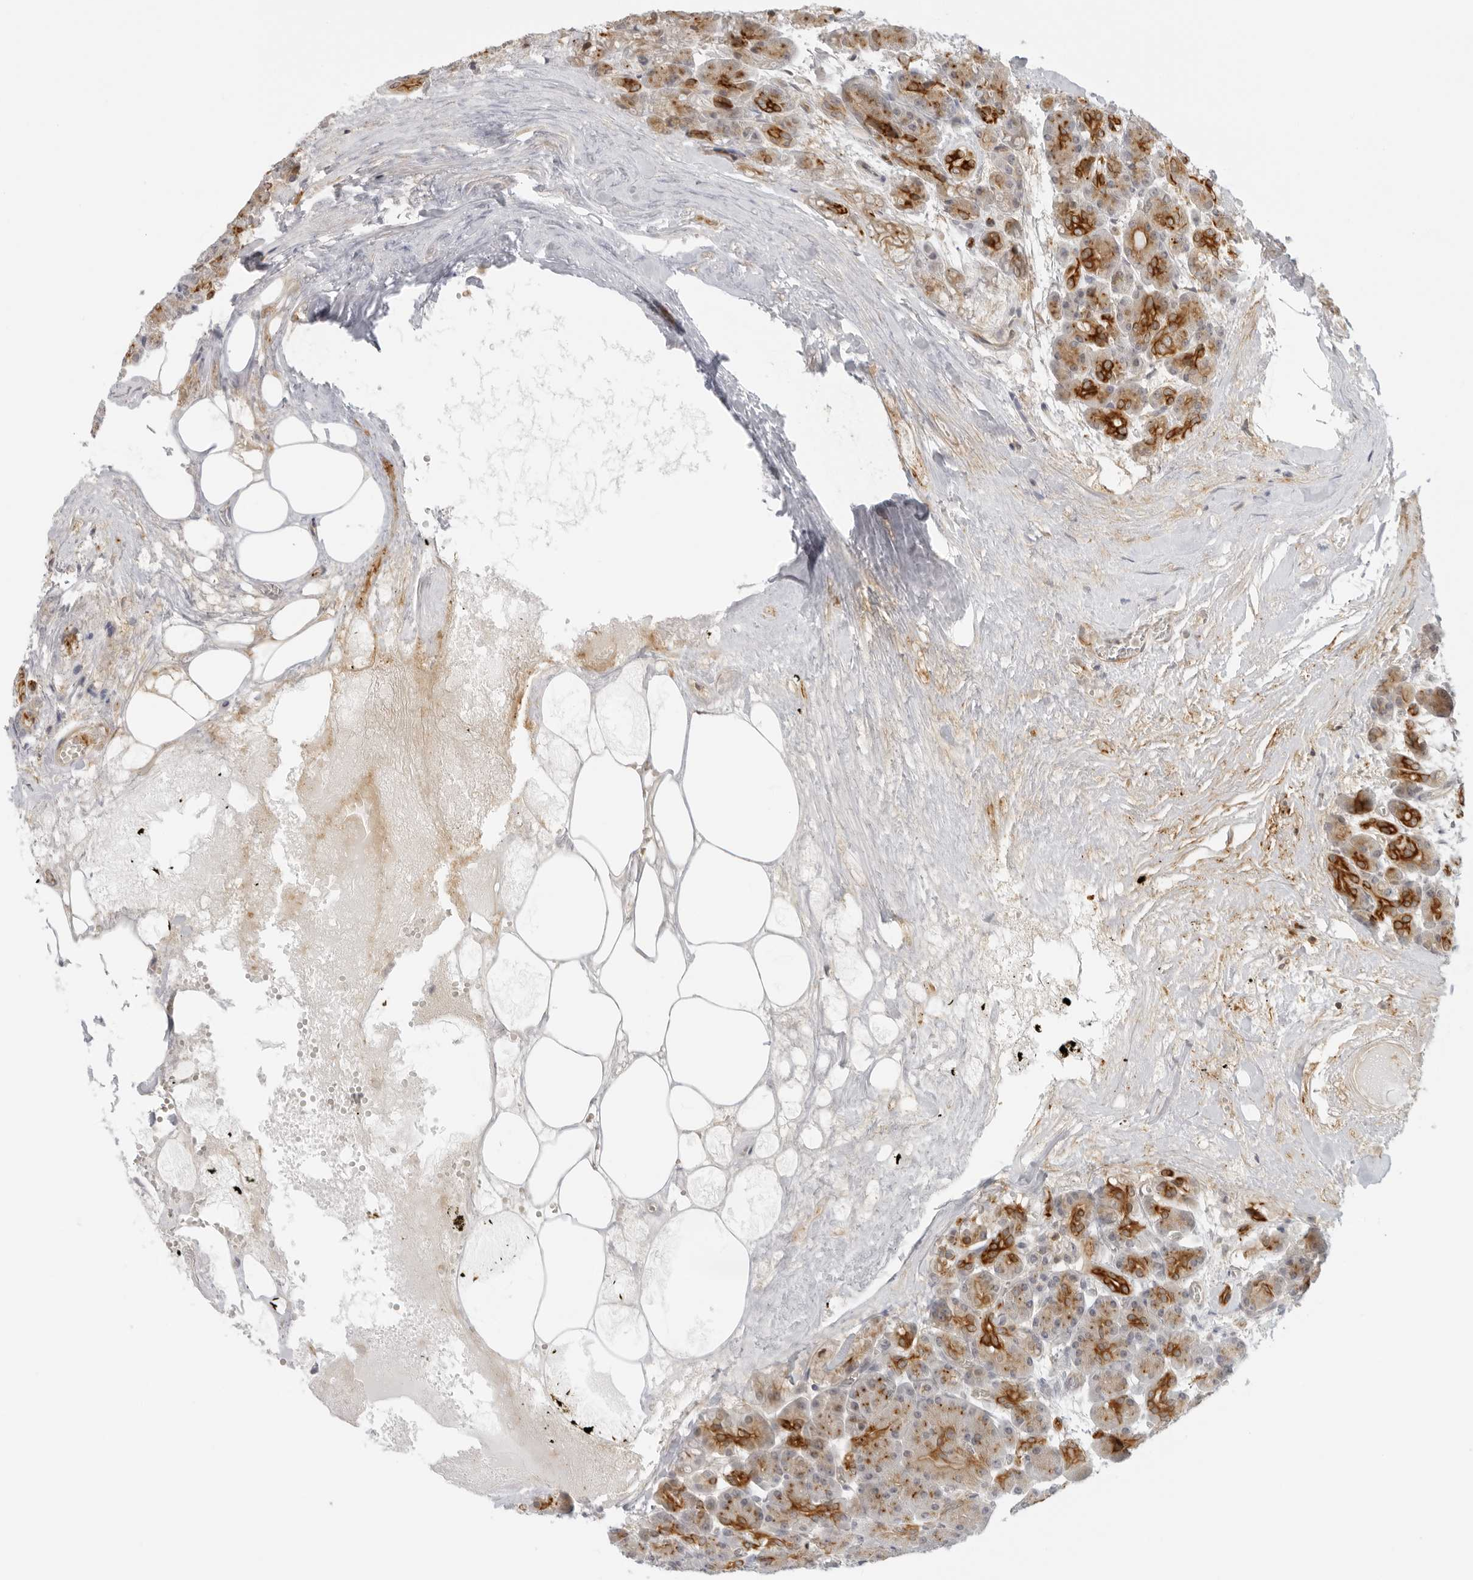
{"staining": {"intensity": "moderate", "quantity": ">75%", "location": "cytoplasmic/membranous"}, "tissue": "pancreas", "cell_type": "Exocrine glandular cells", "image_type": "normal", "snomed": [{"axis": "morphology", "description": "Normal tissue, NOS"}, {"axis": "topography", "description": "Pancreas"}], "caption": "An immunohistochemistry (IHC) image of normal tissue is shown. Protein staining in brown shows moderate cytoplasmic/membranous positivity in pancreas within exocrine glandular cells.", "gene": "OSCP1", "patient": {"sex": "male", "age": 63}}